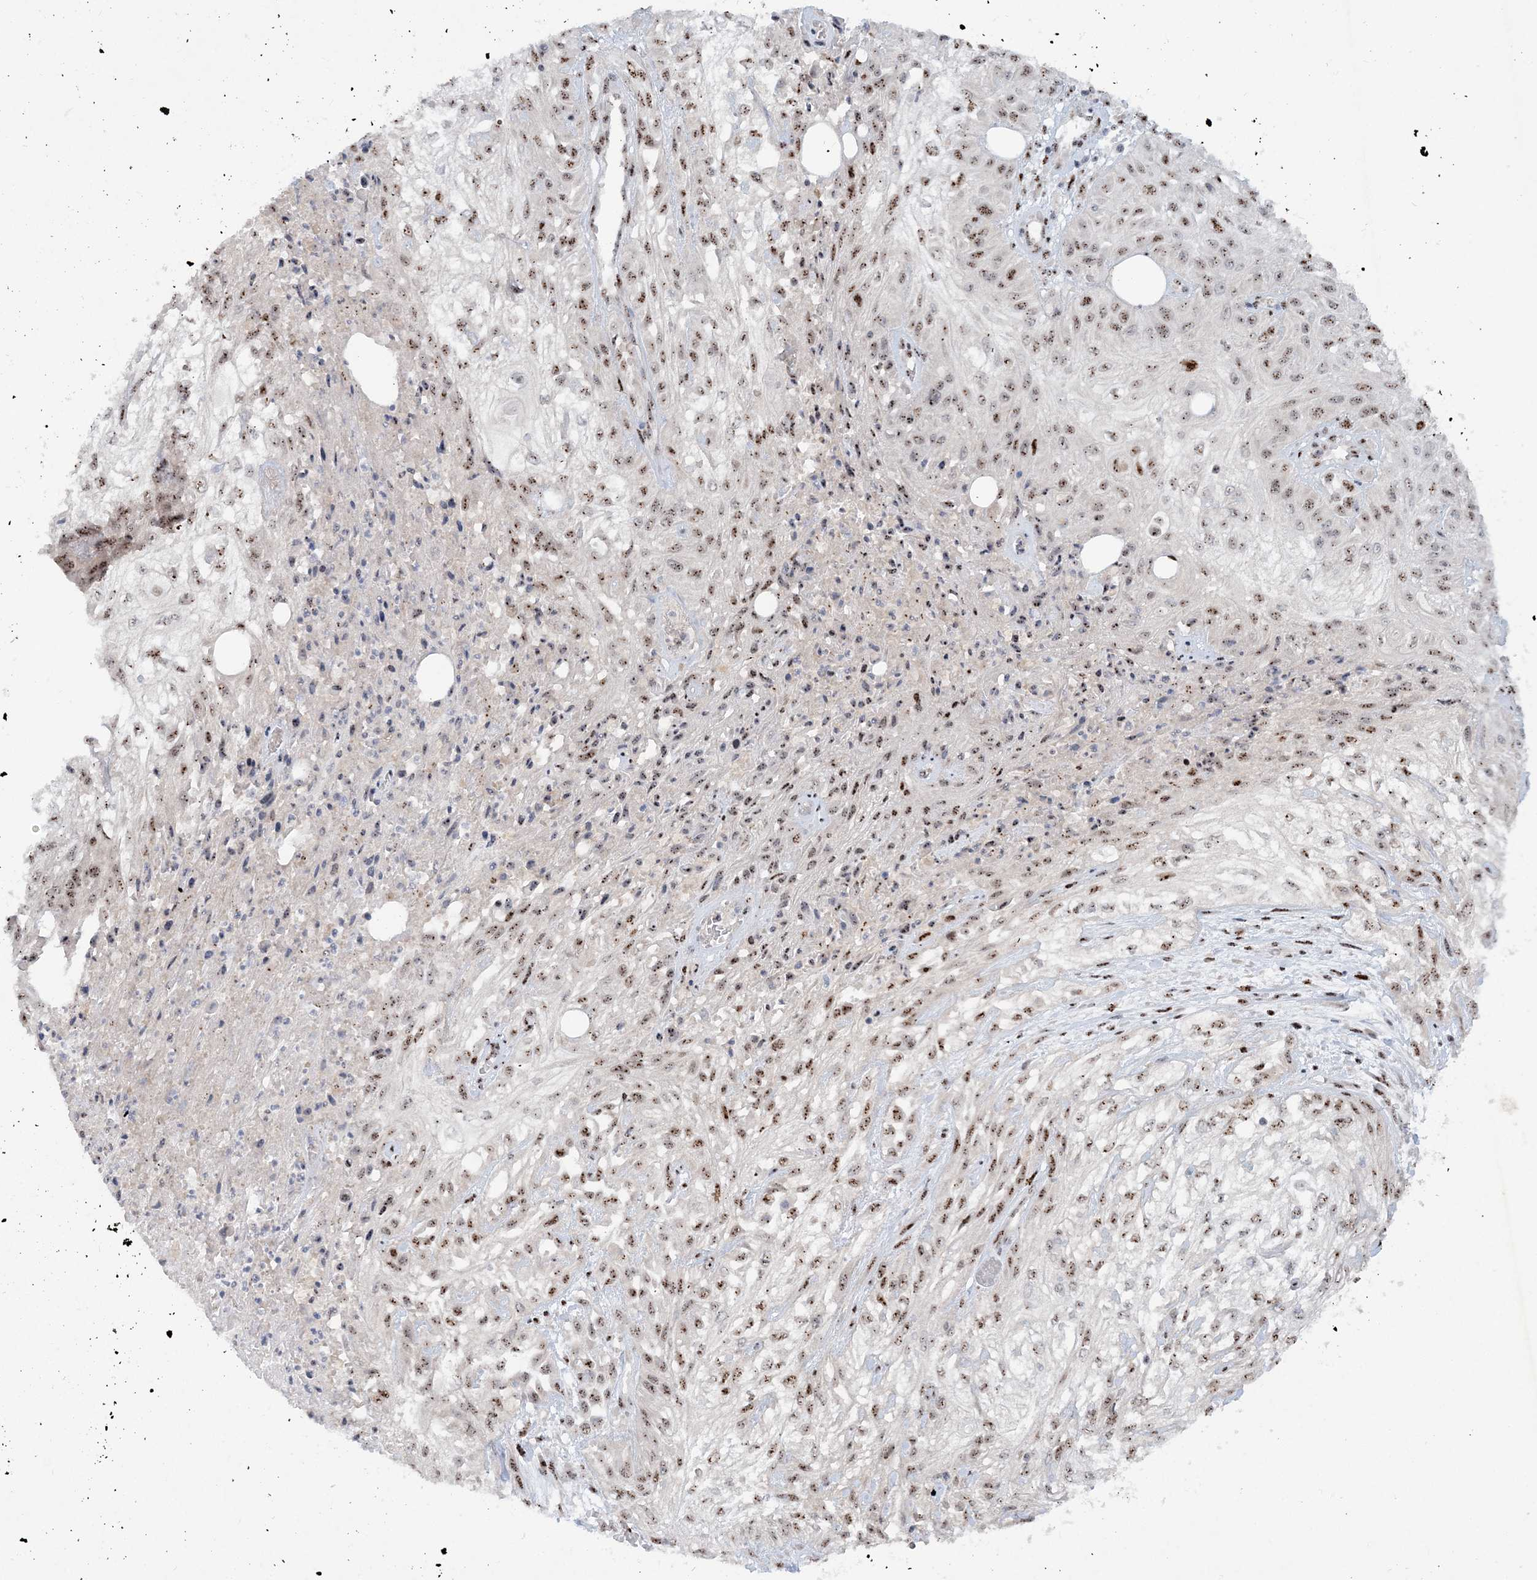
{"staining": {"intensity": "moderate", "quantity": ">75%", "location": "nuclear"}, "tissue": "skin cancer", "cell_type": "Tumor cells", "image_type": "cancer", "snomed": [{"axis": "morphology", "description": "Squamous cell carcinoma, NOS"}, {"axis": "morphology", "description": "Squamous cell carcinoma, metastatic, NOS"}, {"axis": "topography", "description": "Skin"}, {"axis": "topography", "description": "Lymph node"}], "caption": "IHC staining of skin squamous cell carcinoma, which reveals medium levels of moderate nuclear positivity in approximately >75% of tumor cells indicating moderate nuclear protein staining. The staining was performed using DAB (3,3'-diaminobenzidine) (brown) for protein detection and nuclei were counterstained in hematoxylin (blue).", "gene": "GIN1", "patient": {"sex": "male", "age": 75}}